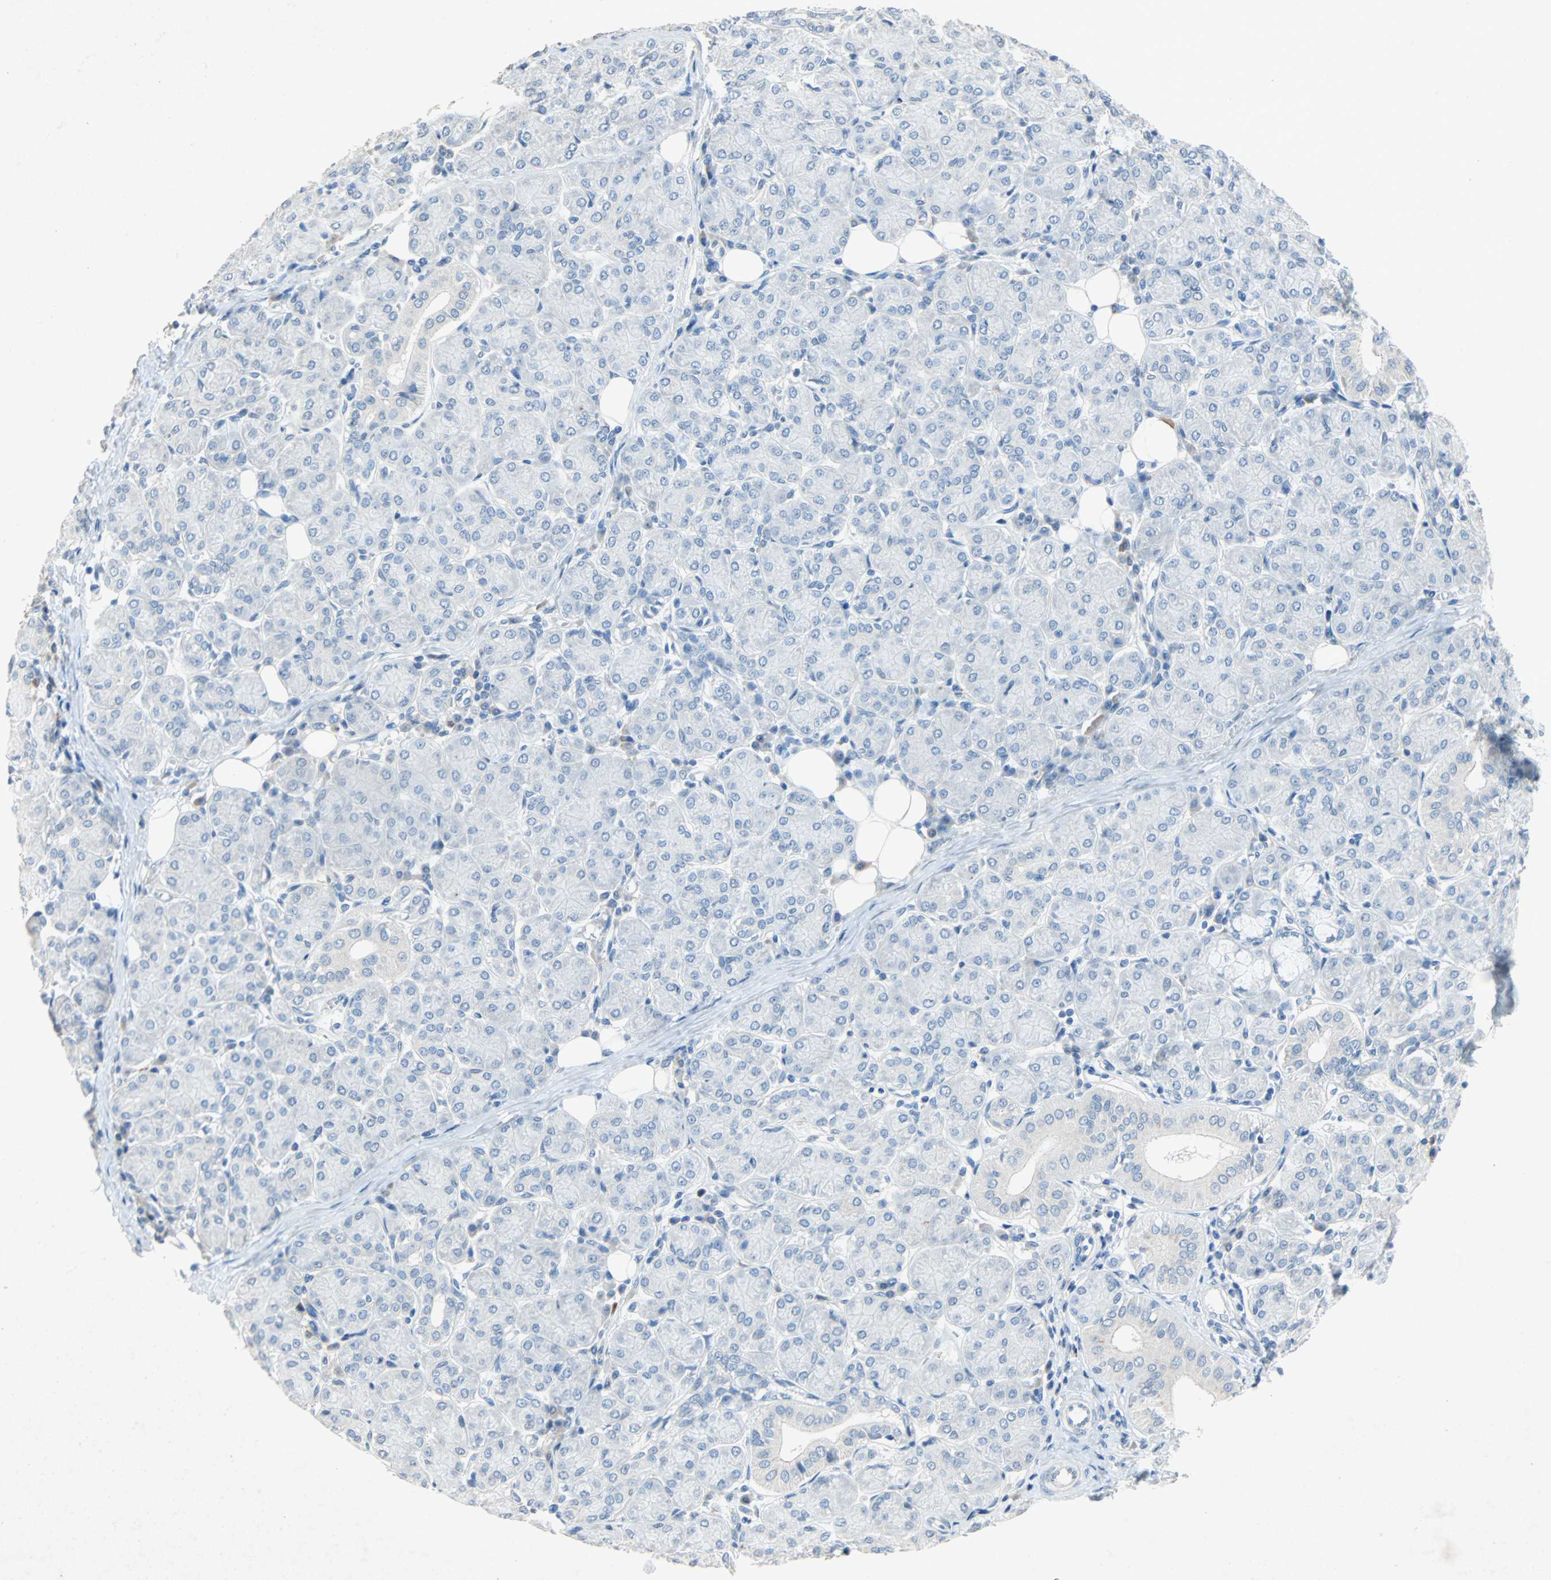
{"staining": {"intensity": "negative", "quantity": "none", "location": "none"}, "tissue": "salivary gland", "cell_type": "Glandular cells", "image_type": "normal", "snomed": [{"axis": "morphology", "description": "Normal tissue, NOS"}, {"axis": "morphology", "description": "Inflammation, NOS"}, {"axis": "topography", "description": "Lymph node"}, {"axis": "topography", "description": "Salivary gland"}], "caption": "The micrograph shows no staining of glandular cells in normal salivary gland.", "gene": "PCDHB2", "patient": {"sex": "male", "age": 3}}